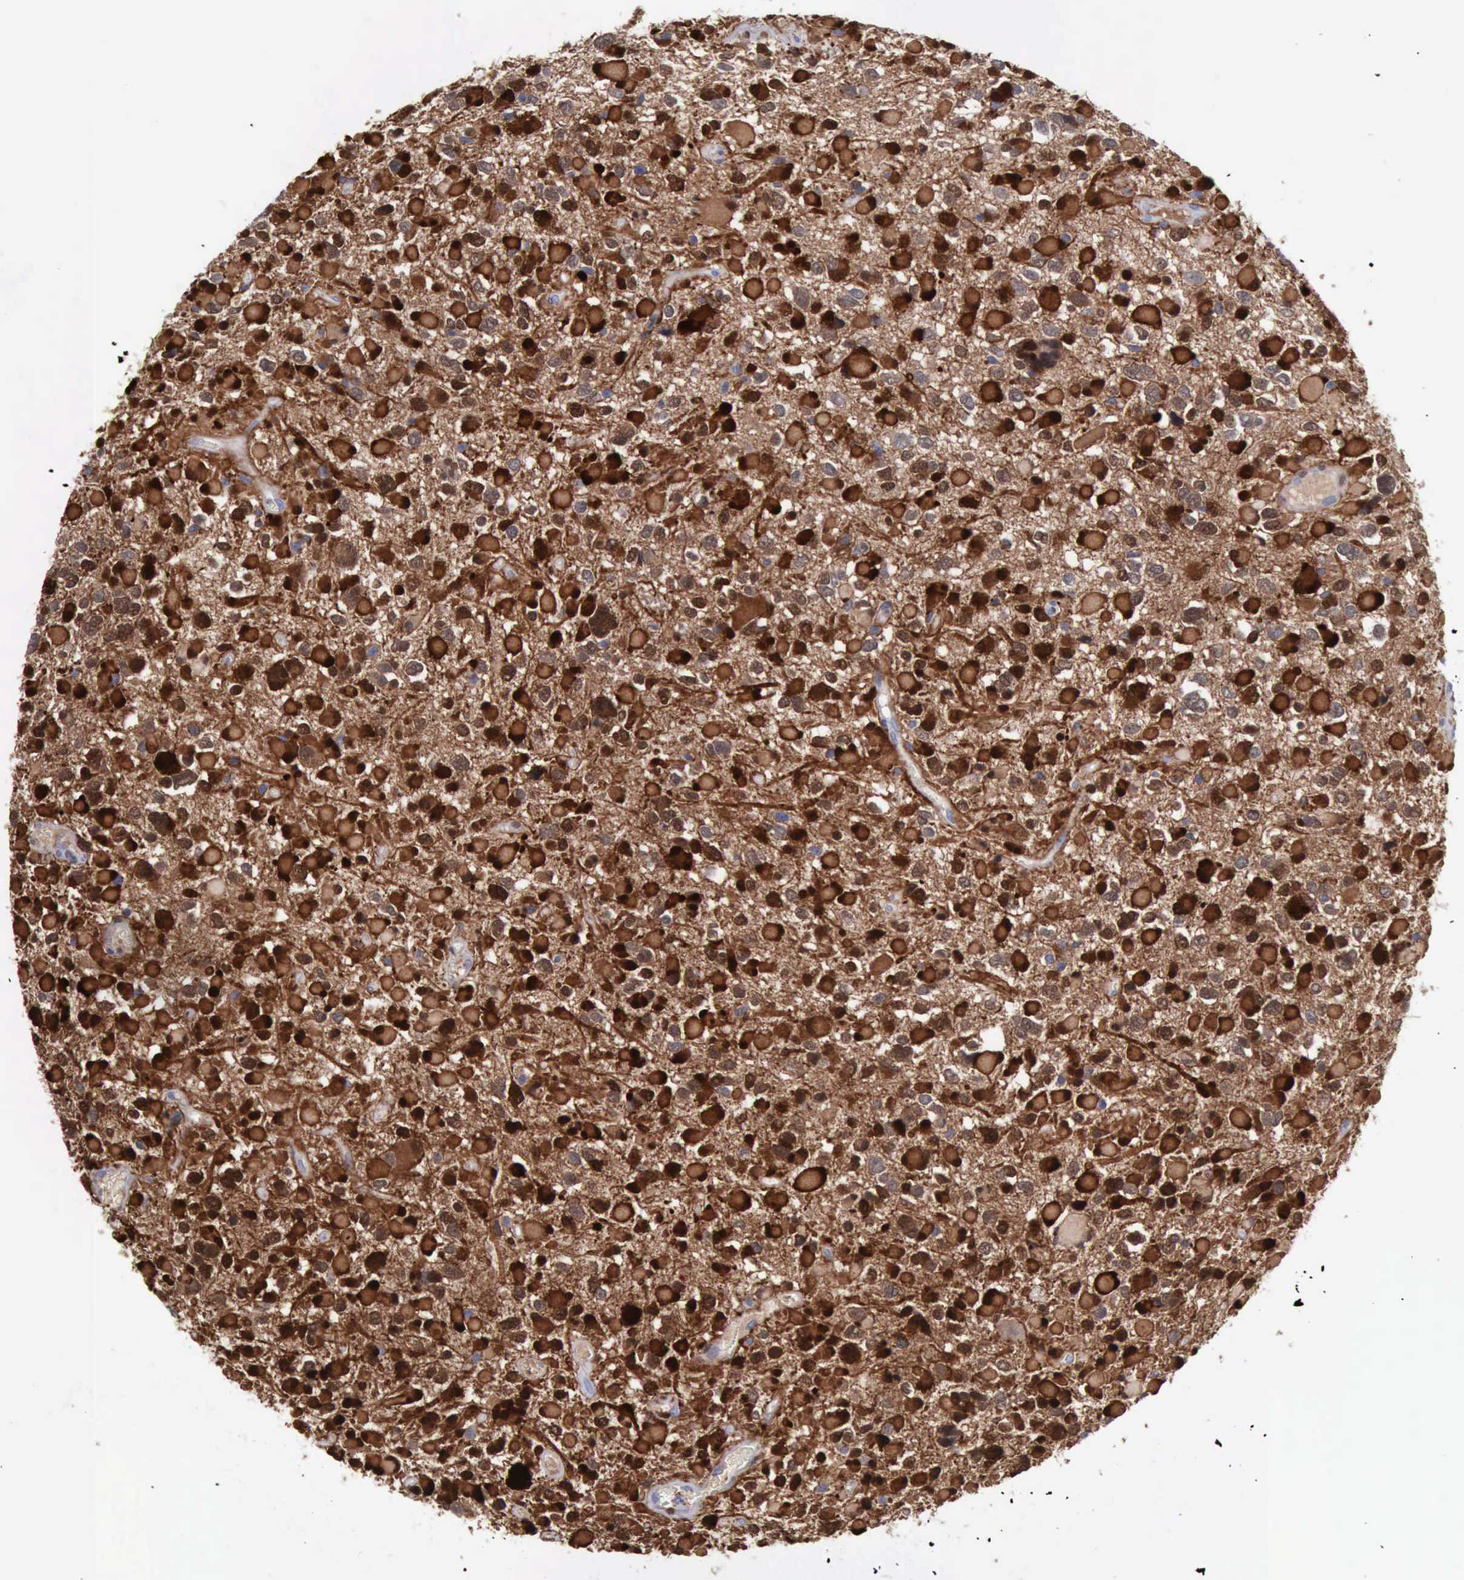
{"staining": {"intensity": "strong", "quantity": ">75%", "location": "cytoplasmic/membranous,nuclear"}, "tissue": "glioma", "cell_type": "Tumor cells", "image_type": "cancer", "snomed": [{"axis": "morphology", "description": "Glioma, malignant, High grade"}, {"axis": "topography", "description": "Brain"}], "caption": "Glioma stained for a protein (brown) reveals strong cytoplasmic/membranous and nuclear positive expression in about >75% of tumor cells.", "gene": "FHL1", "patient": {"sex": "female", "age": 37}}